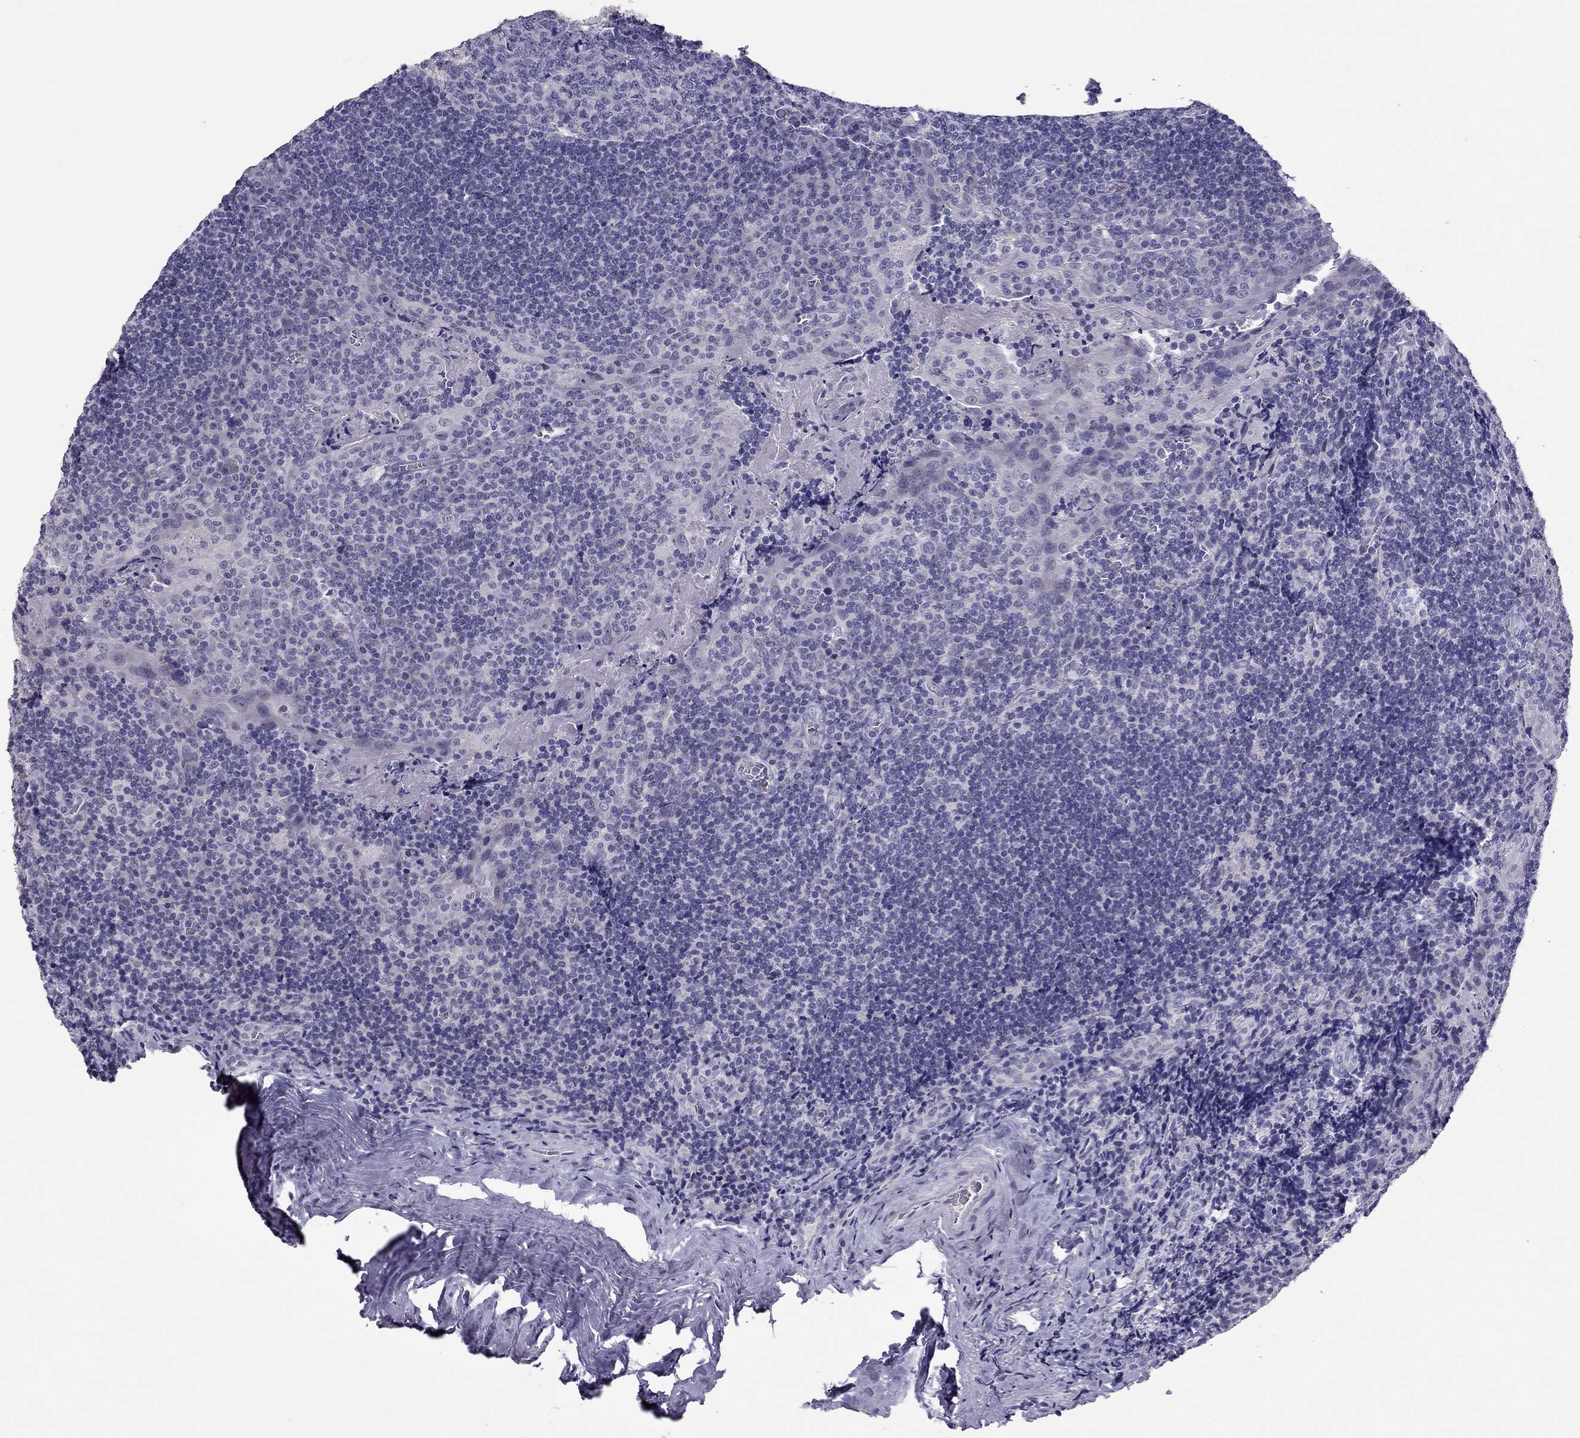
{"staining": {"intensity": "negative", "quantity": "none", "location": "none"}, "tissue": "tonsil", "cell_type": "Germinal center cells", "image_type": "normal", "snomed": [{"axis": "morphology", "description": "Normal tissue, NOS"}, {"axis": "morphology", "description": "Inflammation, NOS"}, {"axis": "topography", "description": "Tonsil"}], "caption": "Germinal center cells show no significant protein staining in benign tonsil. Nuclei are stained in blue.", "gene": "RHO", "patient": {"sex": "female", "age": 31}}